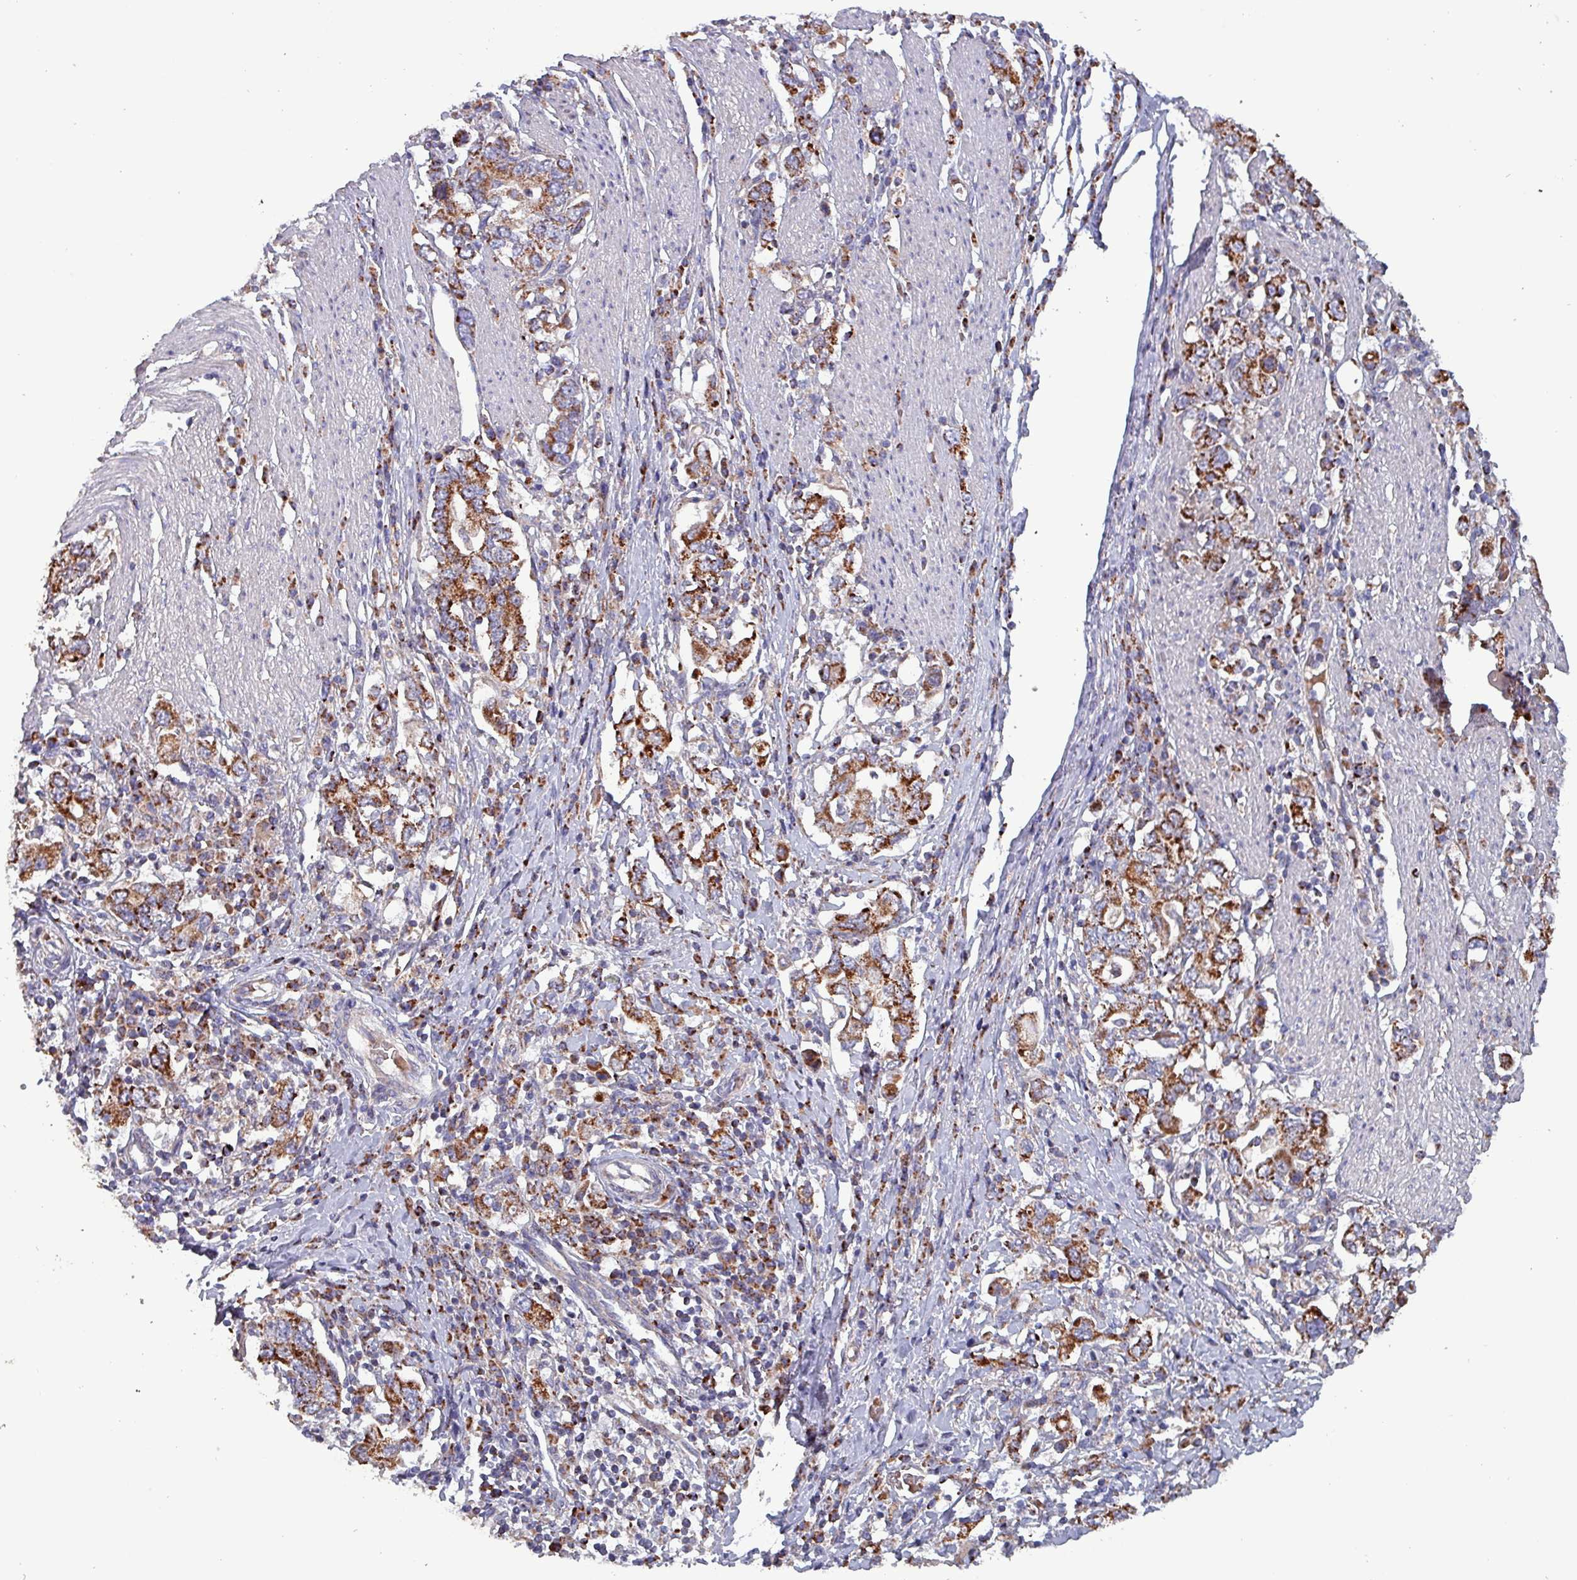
{"staining": {"intensity": "strong", "quantity": ">75%", "location": "cytoplasmic/membranous"}, "tissue": "stomach cancer", "cell_type": "Tumor cells", "image_type": "cancer", "snomed": [{"axis": "morphology", "description": "Adenocarcinoma, NOS"}, {"axis": "topography", "description": "Stomach, upper"}, {"axis": "topography", "description": "Stomach"}], "caption": "Immunohistochemistry of adenocarcinoma (stomach) reveals high levels of strong cytoplasmic/membranous expression in about >75% of tumor cells.", "gene": "ZNF322", "patient": {"sex": "male", "age": 62}}